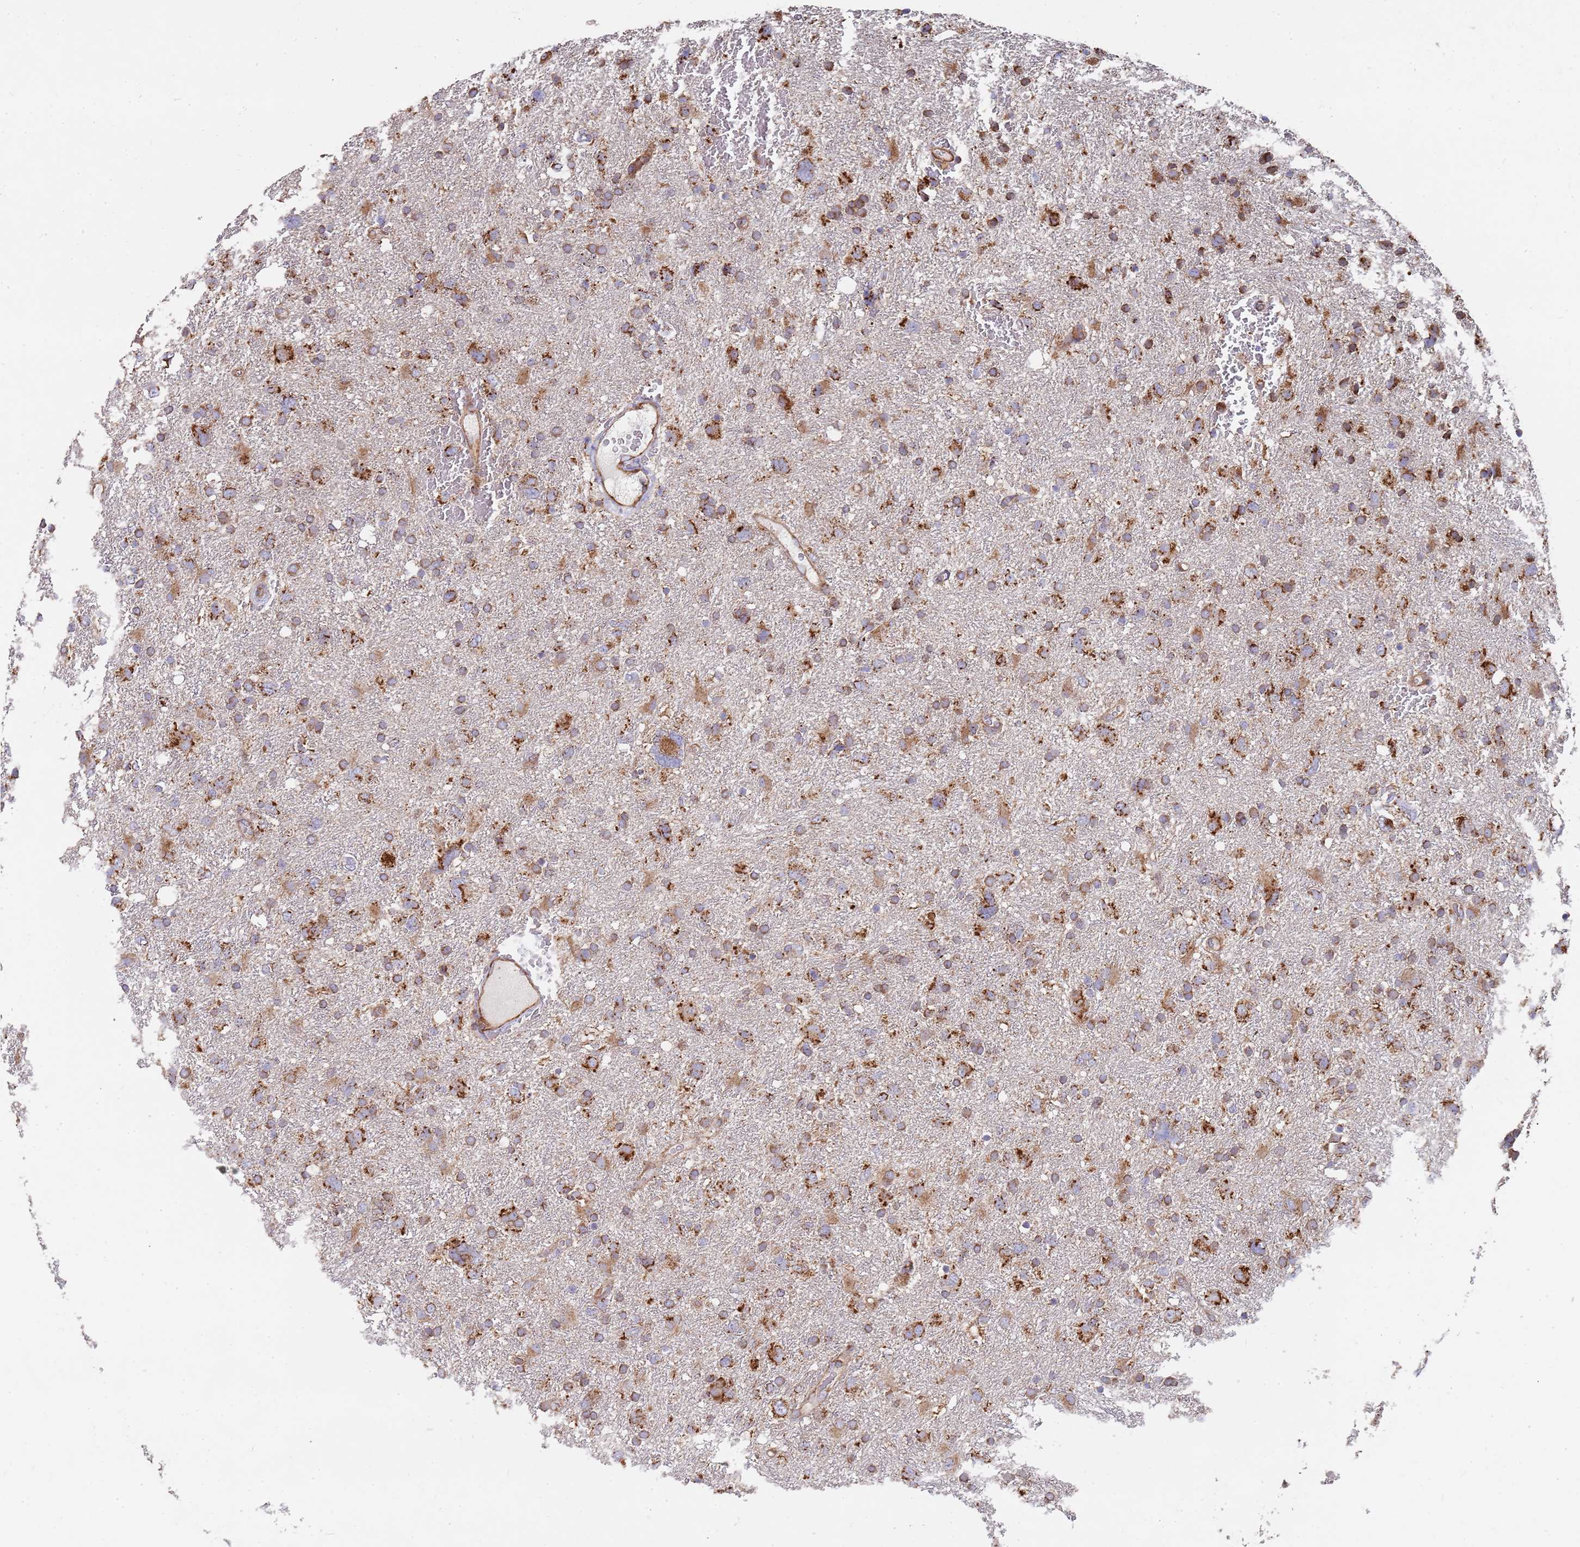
{"staining": {"intensity": "moderate", "quantity": "25%-75%", "location": "cytoplasmic/membranous"}, "tissue": "glioma", "cell_type": "Tumor cells", "image_type": "cancer", "snomed": [{"axis": "morphology", "description": "Glioma, malignant, High grade"}, {"axis": "topography", "description": "Brain"}], "caption": "Approximately 25%-75% of tumor cells in human glioma exhibit moderate cytoplasmic/membranous protein staining as visualized by brown immunohistochemical staining.", "gene": "WDFY3", "patient": {"sex": "male", "age": 61}}